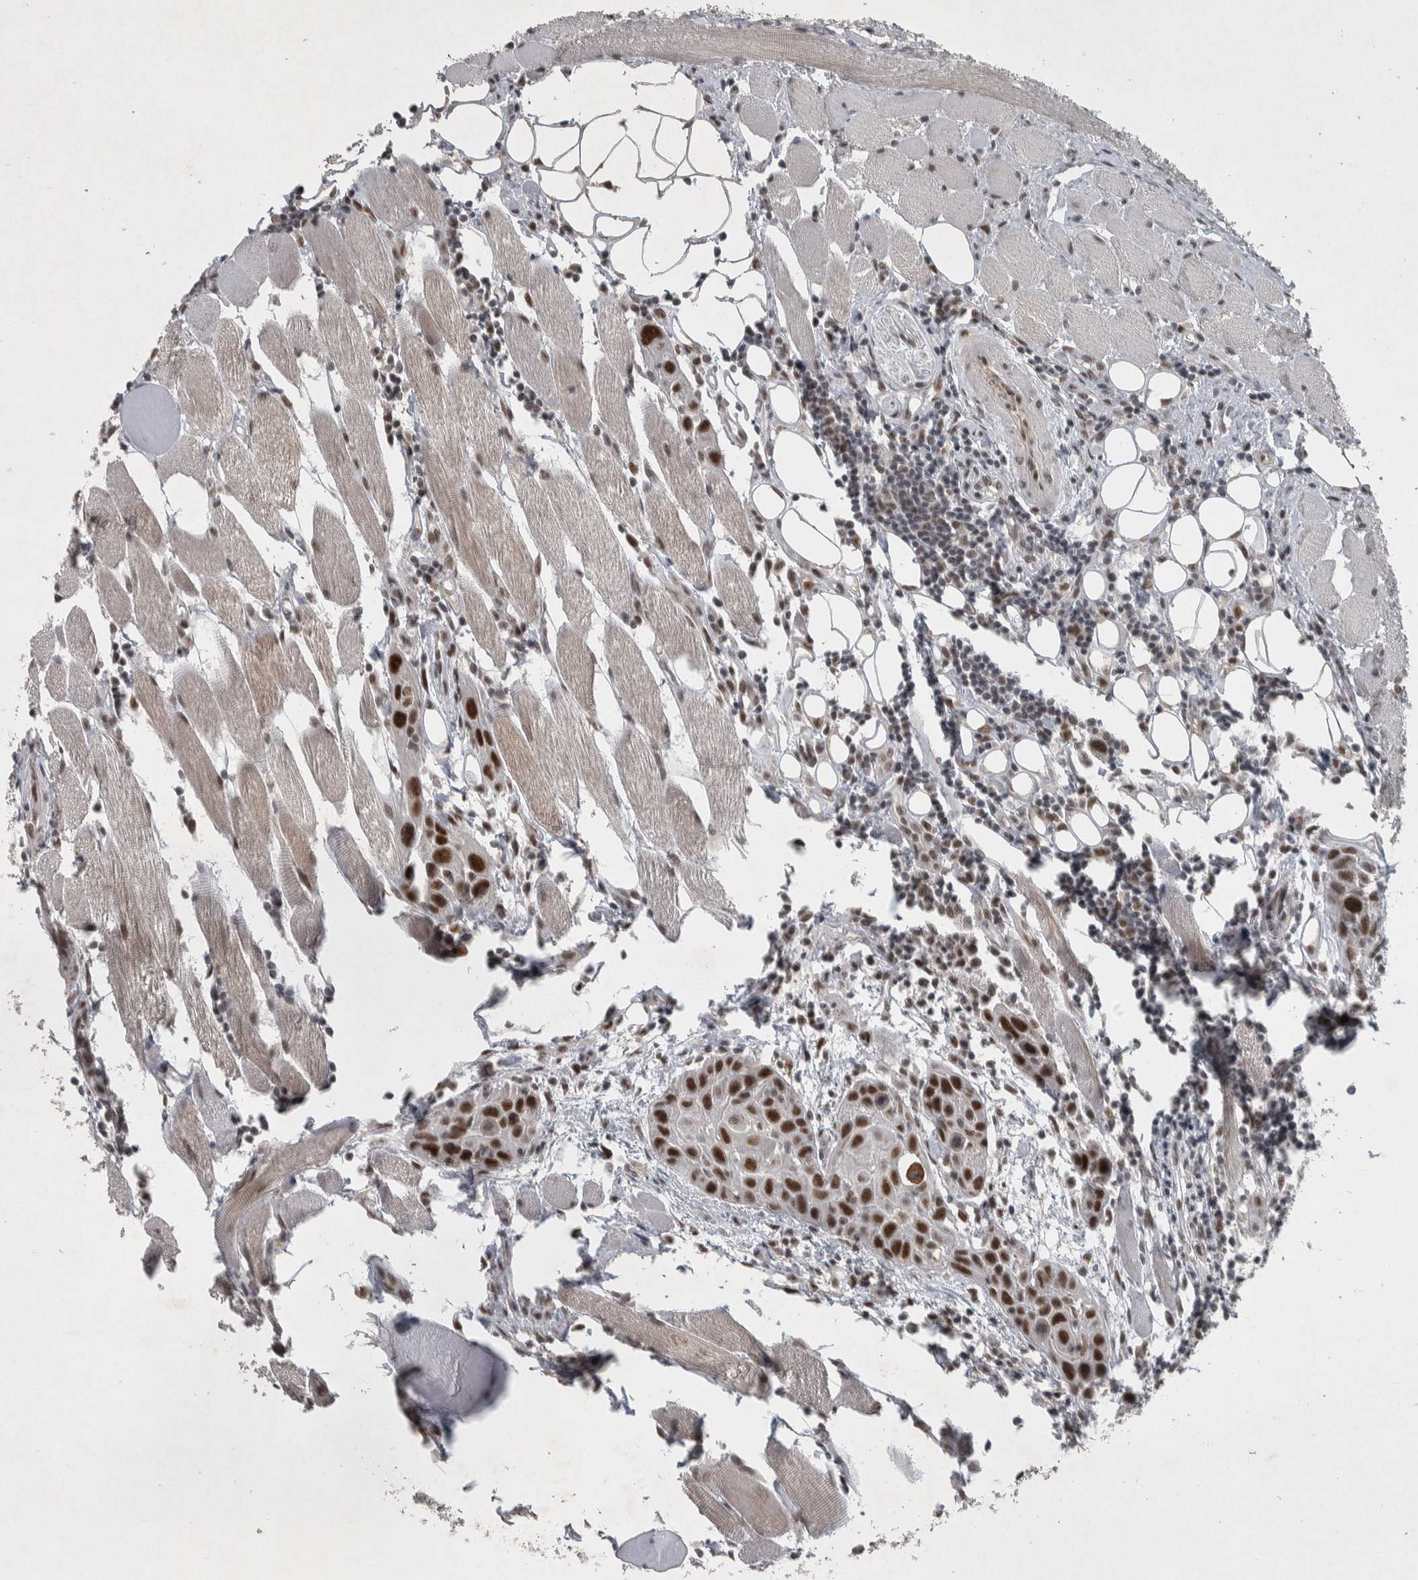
{"staining": {"intensity": "strong", "quantity": ">75%", "location": "nuclear"}, "tissue": "head and neck cancer", "cell_type": "Tumor cells", "image_type": "cancer", "snomed": [{"axis": "morphology", "description": "Squamous cell carcinoma, NOS"}, {"axis": "topography", "description": "Oral tissue"}, {"axis": "topography", "description": "Head-Neck"}], "caption": "Protein expression by IHC demonstrates strong nuclear staining in about >75% of tumor cells in head and neck squamous cell carcinoma. (Stains: DAB (3,3'-diaminobenzidine) in brown, nuclei in blue, Microscopy: brightfield microscopy at high magnification).", "gene": "DDX42", "patient": {"sex": "female", "age": 50}}